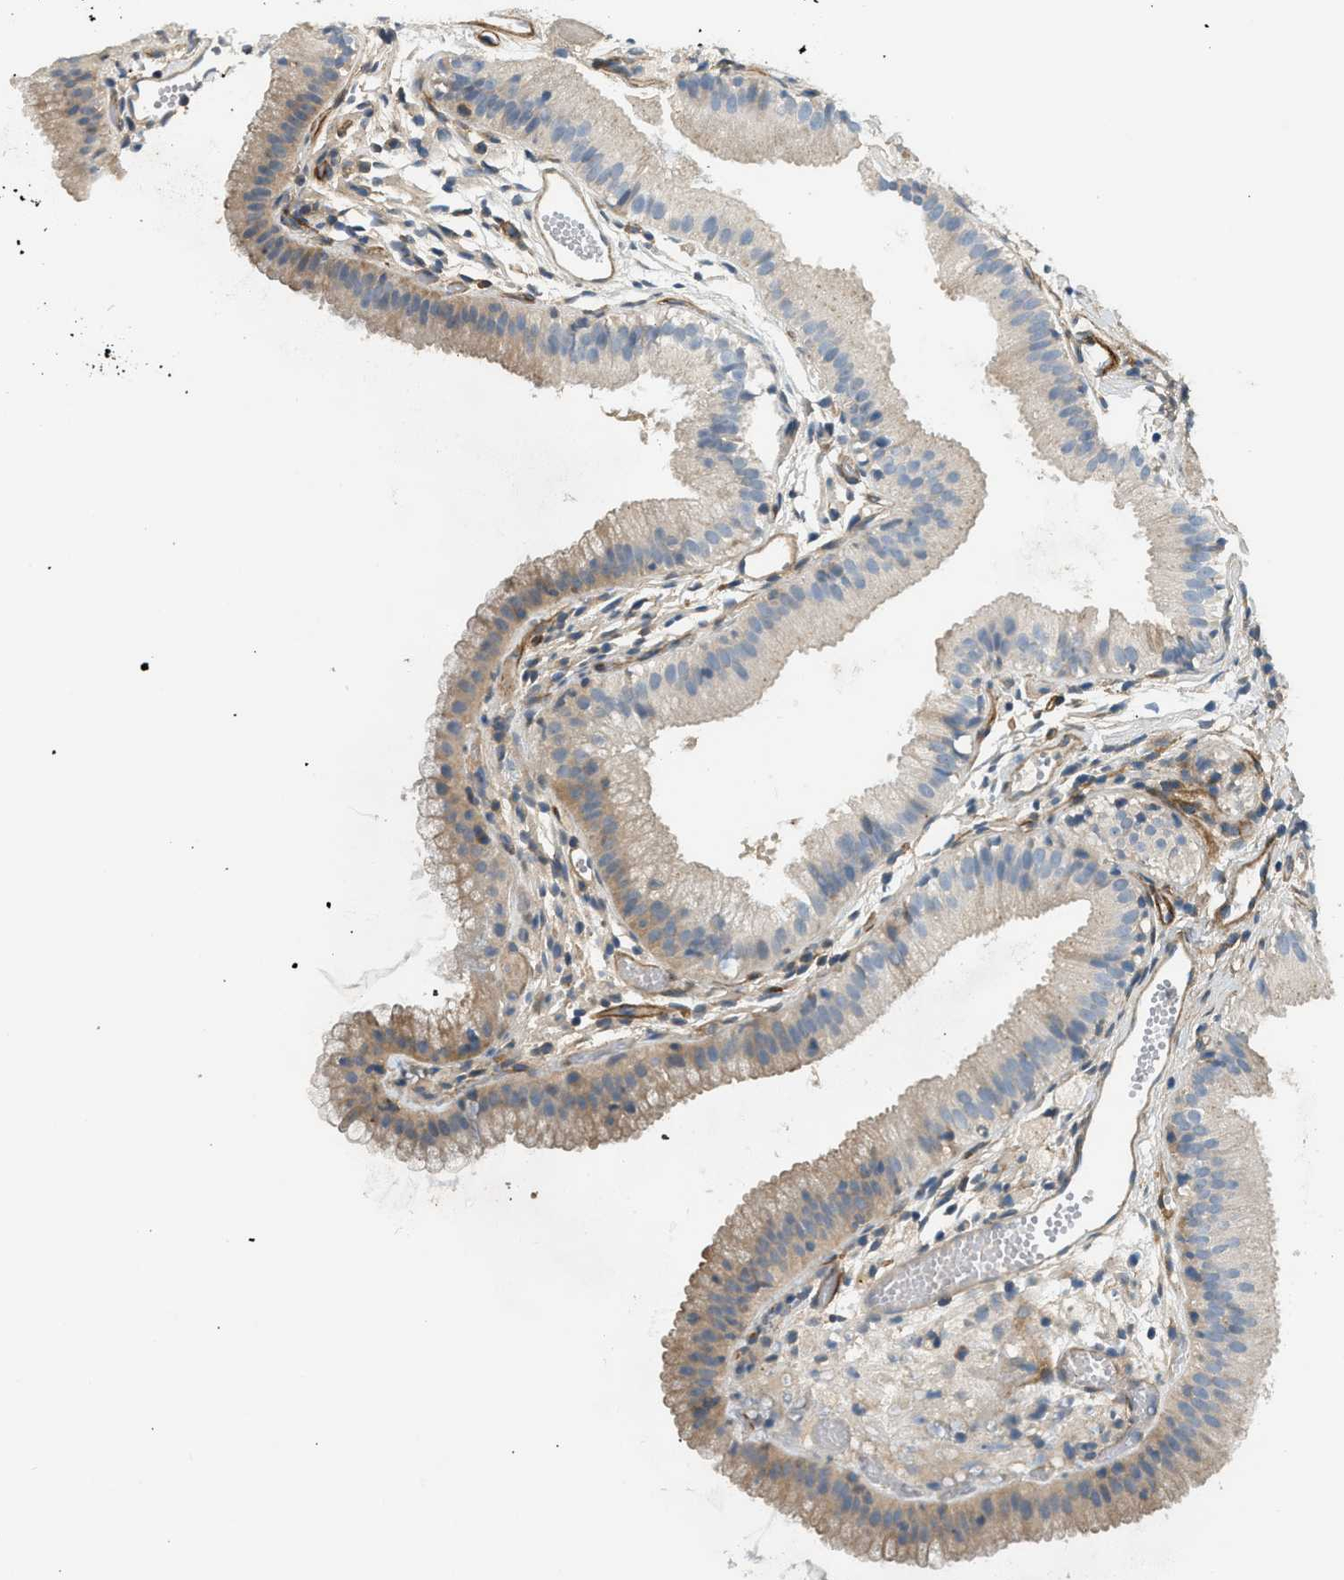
{"staining": {"intensity": "moderate", "quantity": "25%-75%", "location": "cytoplasmic/membranous"}, "tissue": "gallbladder", "cell_type": "Glandular cells", "image_type": "normal", "snomed": [{"axis": "morphology", "description": "Normal tissue, NOS"}, {"axis": "topography", "description": "Gallbladder"}], "caption": "This is a micrograph of immunohistochemistry (IHC) staining of unremarkable gallbladder, which shows moderate positivity in the cytoplasmic/membranous of glandular cells.", "gene": "EDNRA", "patient": {"sex": "female", "age": 26}}